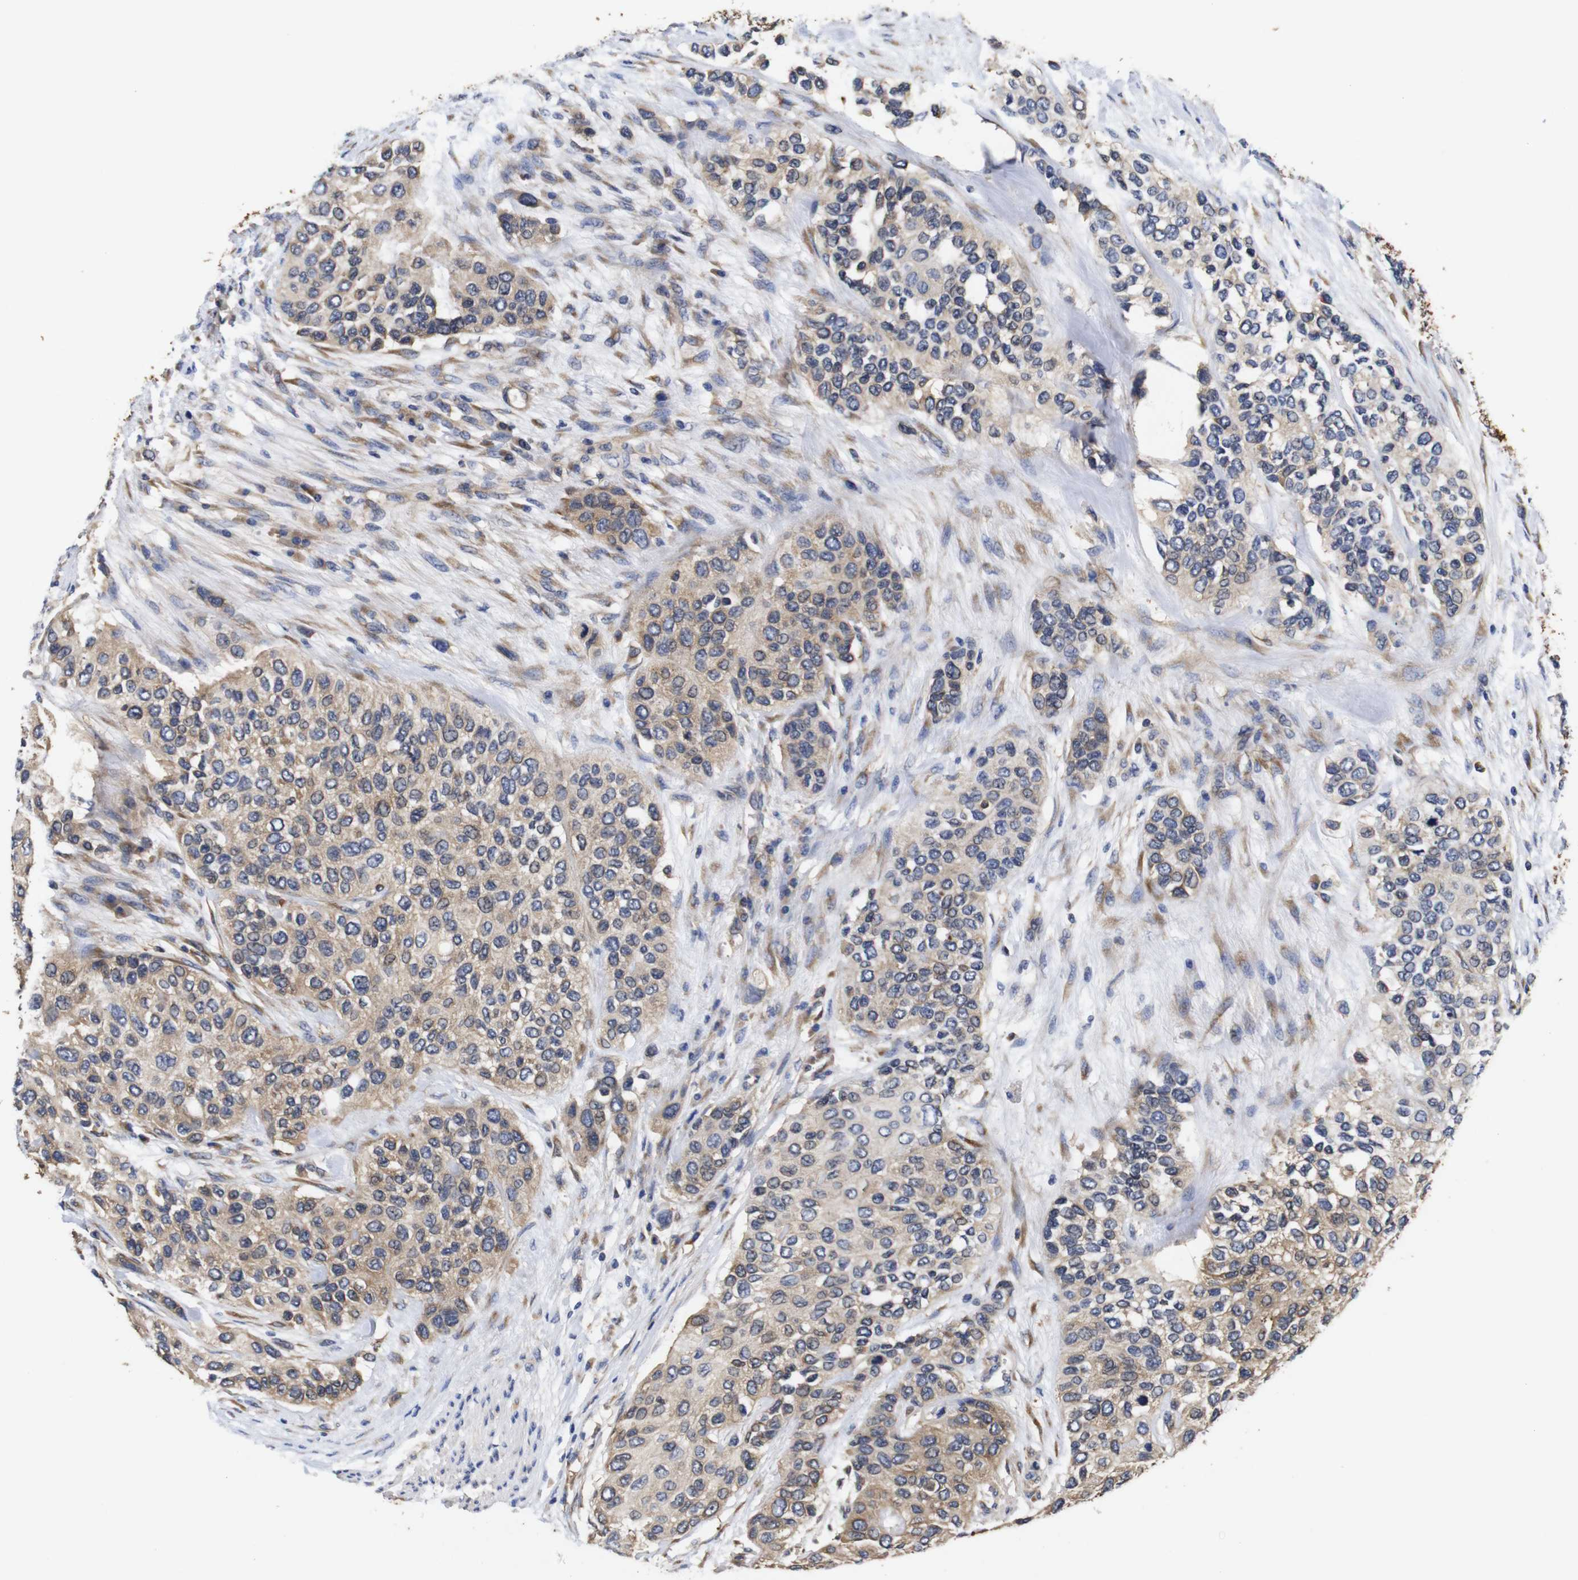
{"staining": {"intensity": "weak", "quantity": "25%-75%", "location": "cytoplasmic/membranous"}, "tissue": "urothelial cancer", "cell_type": "Tumor cells", "image_type": "cancer", "snomed": [{"axis": "morphology", "description": "Urothelial carcinoma, High grade"}, {"axis": "topography", "description": "Urinary bladder"}], "caption": "This image reveals immunohistochemistry staining of human urothelial cancer, with low weak cytoplasmic/membranous positivity in approximately 25%-75% of tumor cells.", "gene": "LRRCC1", "patient": {"sex": "female", "age": 56}}